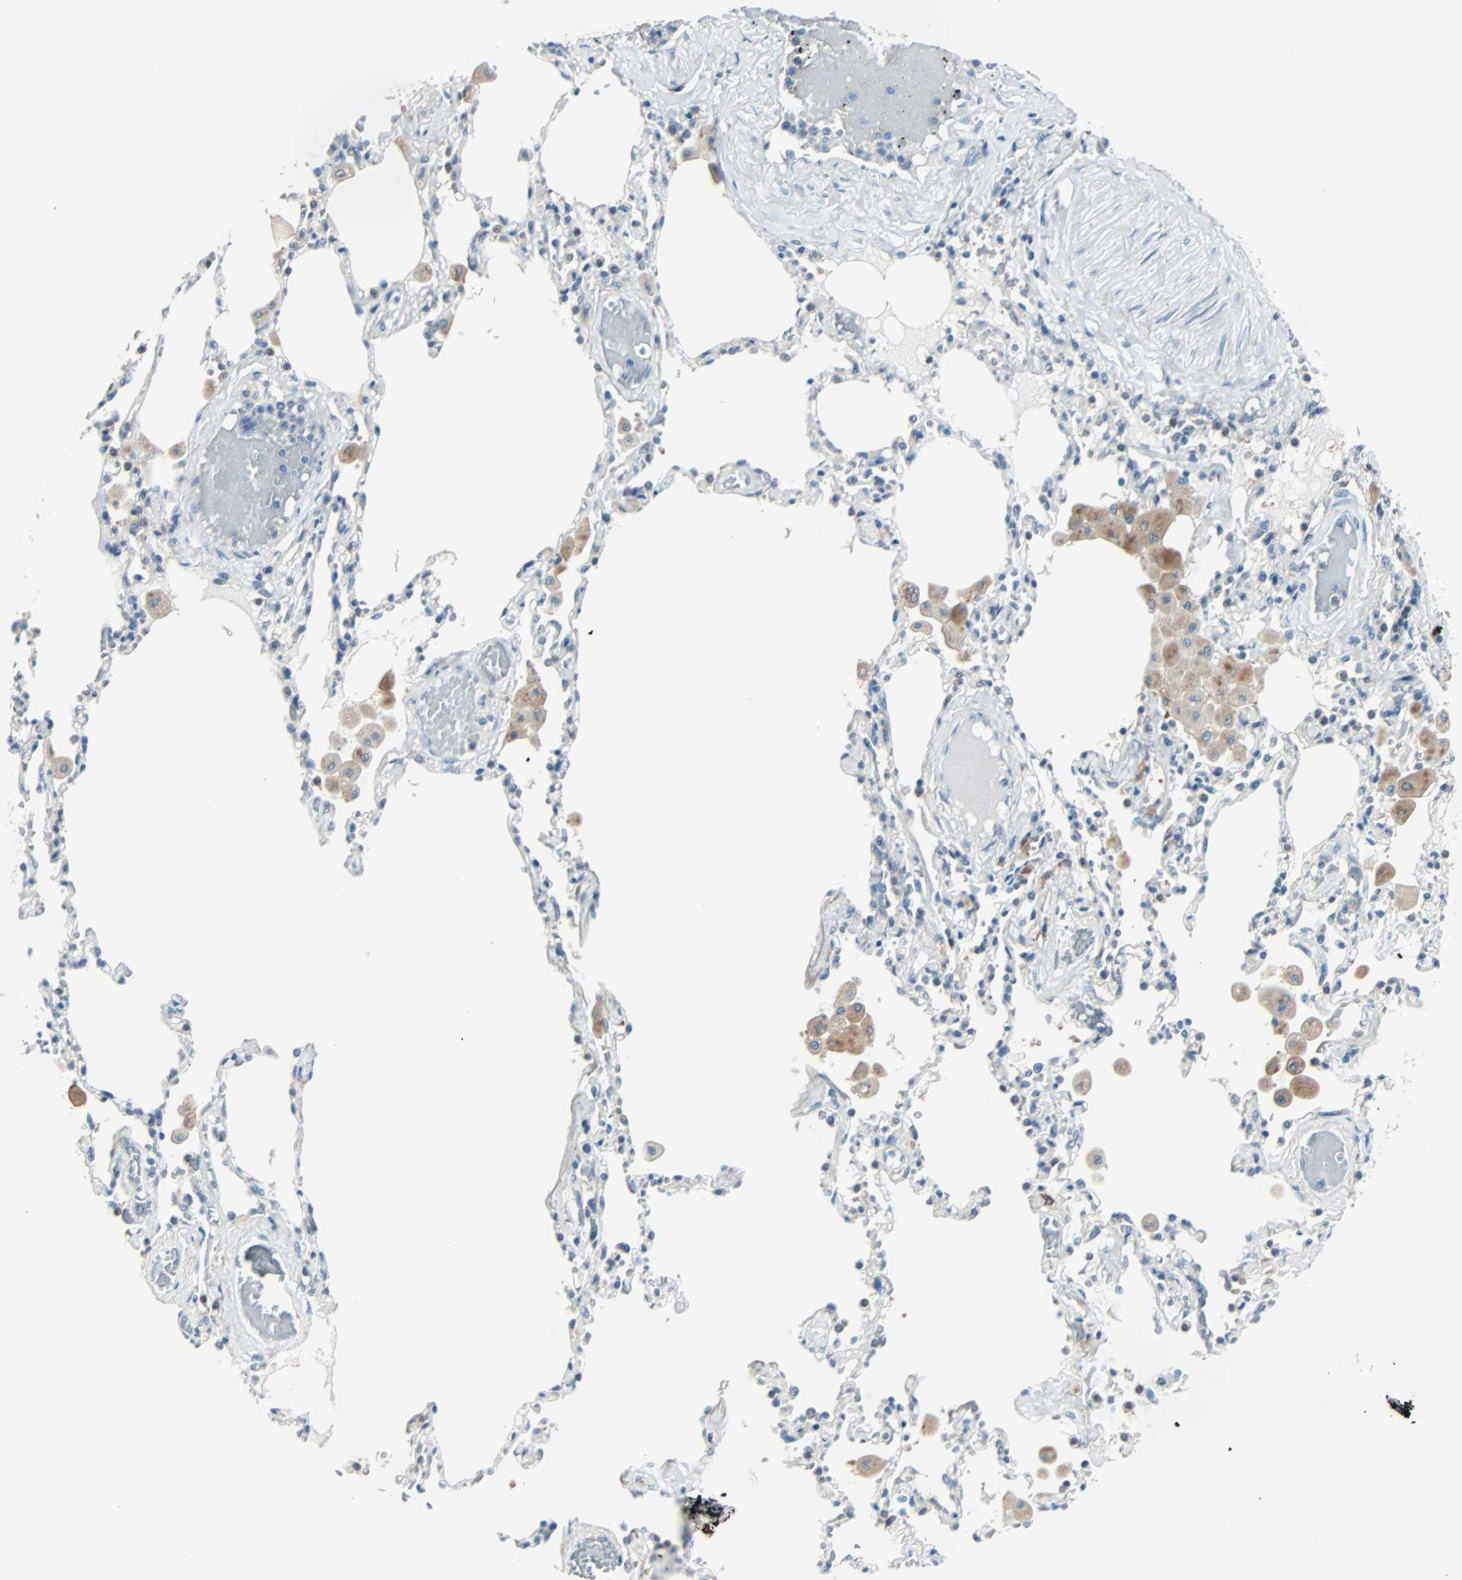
{"staining": {"intensity": "weak", "quantity": "<25%", "location": "cytoplasmic/membranous"}, "tissue": "bronchus", "cell_type": "Respiratory epithelial cells", "image_type": "normal", "snomed": [{"axis": "morphology", "description": "Normal tissue, NOS"}, {"axis": "morphology", "description": "Squamous cell carcinoma, NOS"}, {"axis": "topography", "description": "Bronchus"}, {"axis": "topography", "description": "Lung"}], "caption": "DAB immunohistochemical staining of benign human bronchus shows no significant positivity in respiratory epithelial cells. (IHC, brightfield microscopy, high magnification).", "gene": "SMIM8", "patient": {"sex": "female", "age": 47}}